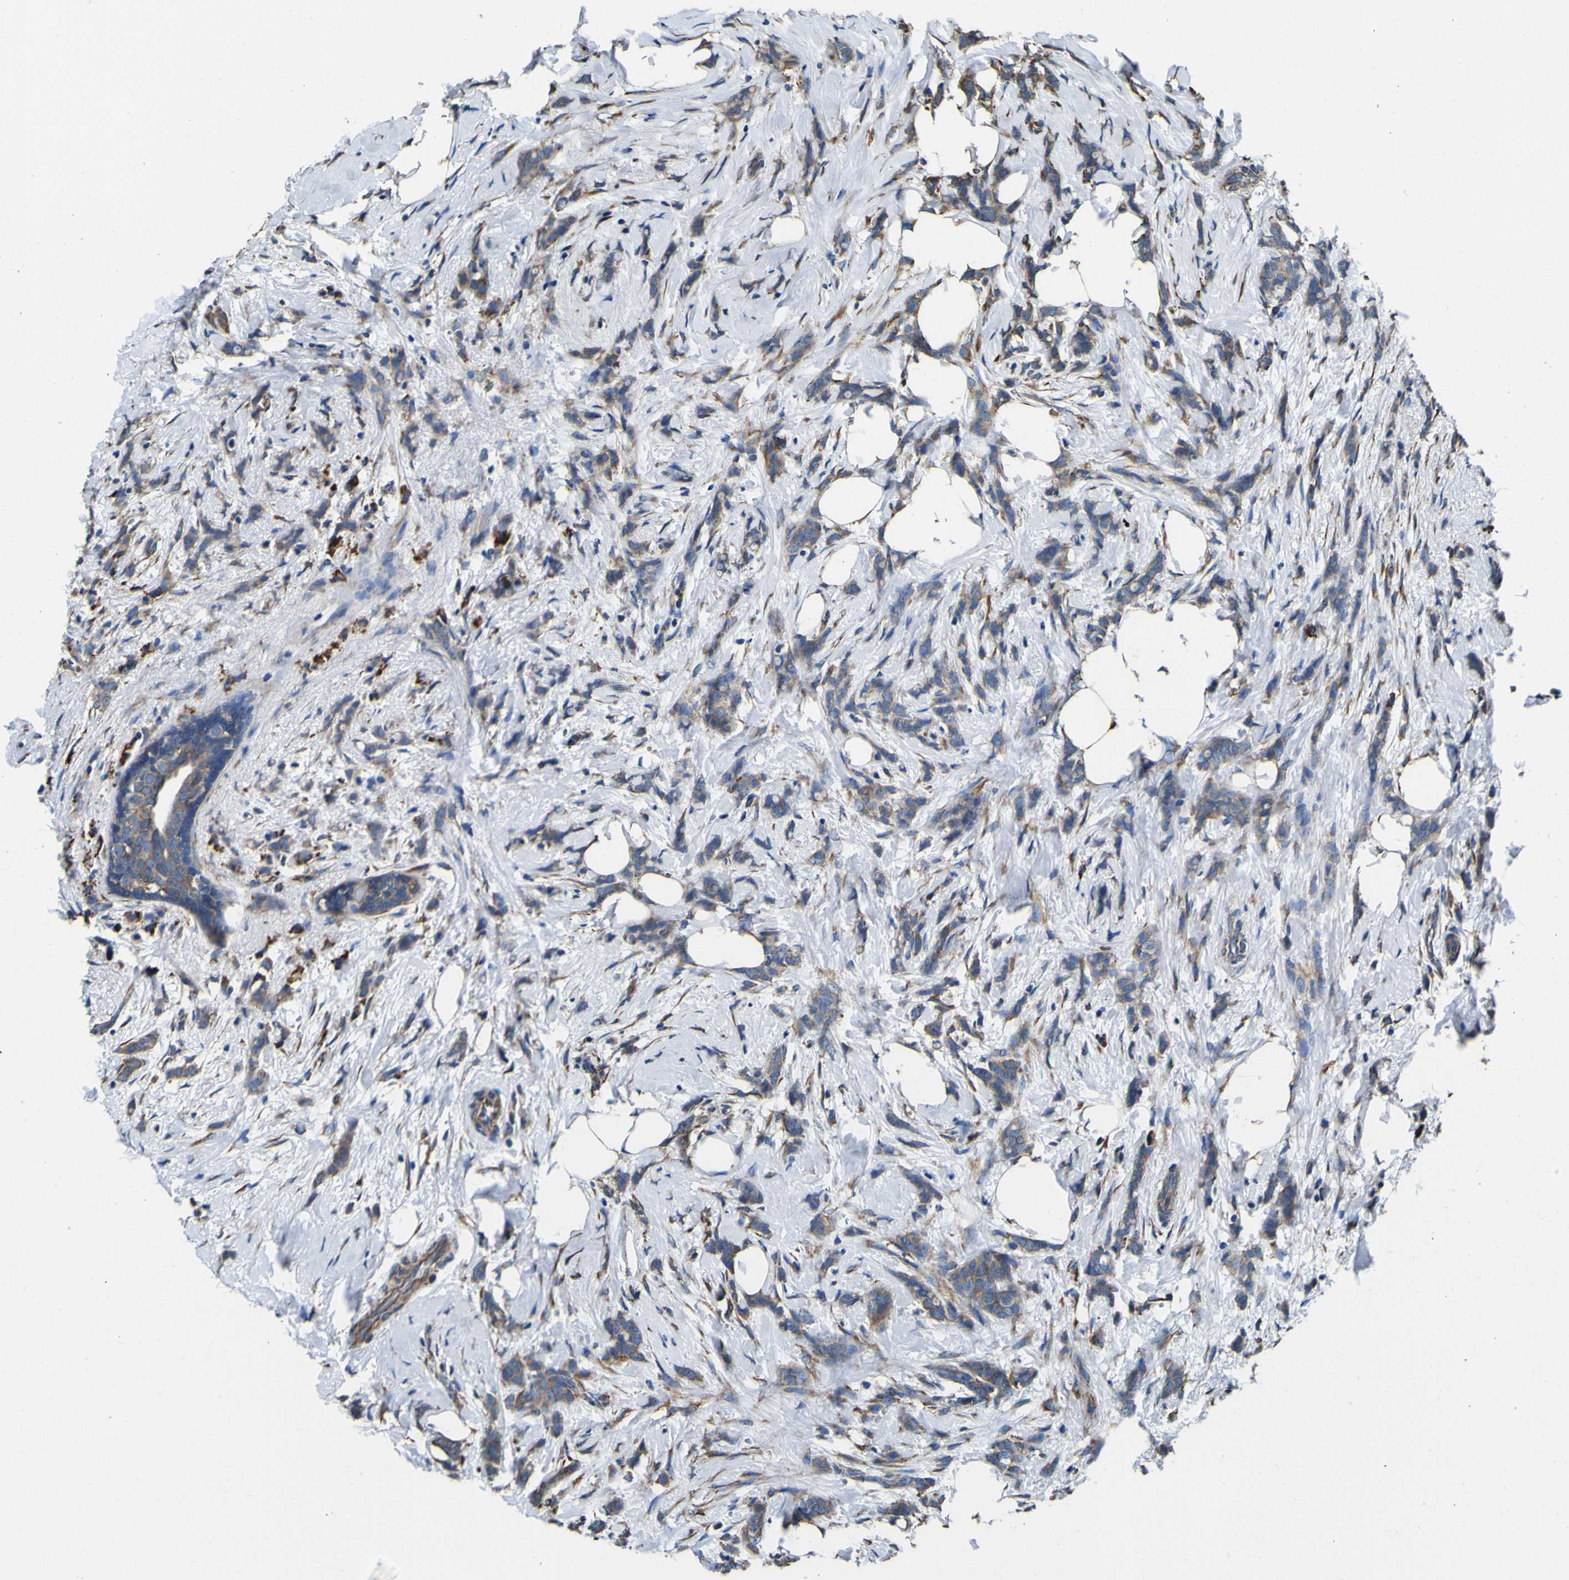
{"staining": {"intensity": "moderate", "quantity": ">75%", "location": "cytoplasmic/membranous"}, "tissue": "breast cancer", "cell_type": "Tumor cells", "image_type": "cancer", "snomed": [{"axis": "morphology", "description": "Lobular carcinoma, in situ"}, {"axis": "morphology", "description": "Lobular carcinoma"}, {"axis": "topography", "description": "Breast"}], "caption": "This is a micrograph of immunohistochemistry (IHC) staining of breast lobular carcinoma in situ, which shows moderate expression in the cytoplasmic/membranous of tumor cells.", "gene": "INPP5A", "patient": {"sex": "female", "age": 41}}